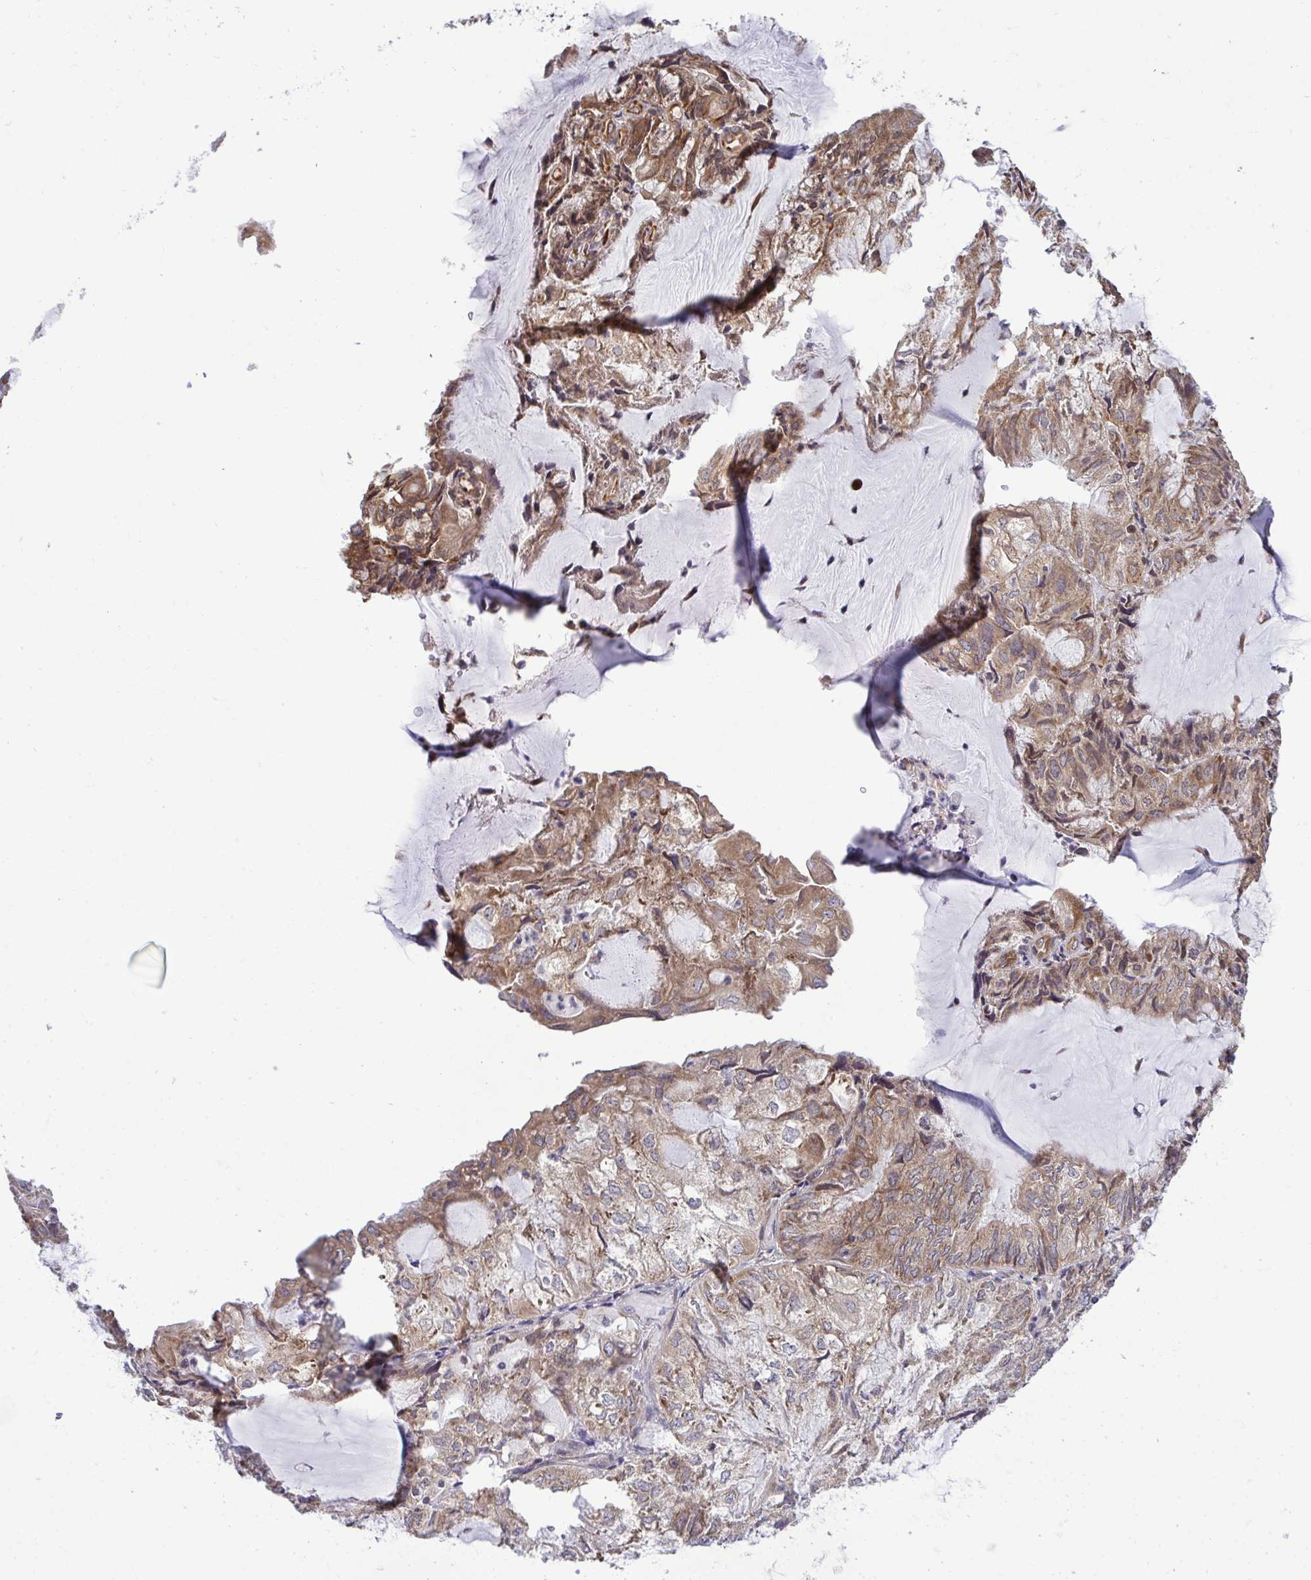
{"staining": {"intensity": "moderate", "quantity": ">75%", "location": "cytoplasmic/membranous"}, "tissue": "endometrial cancer", "cell_type": "Tumor cells", "image_type": "cancer", "snomed": [{"axis": "morphology", "description": "Adenocarcinoma, NOS"}, {"axis": "topography", "description": "Endometrium"}], "caption": "A photomicrograph showing moderate cytoplasmic/membranous positivity in approximately >75% of tumor cells in endometrial adenocarcinoma, as visualized by brown immunohistochemical staining.", "gene": "RPS15", "patient": {"sex": "female", "age": 81}}